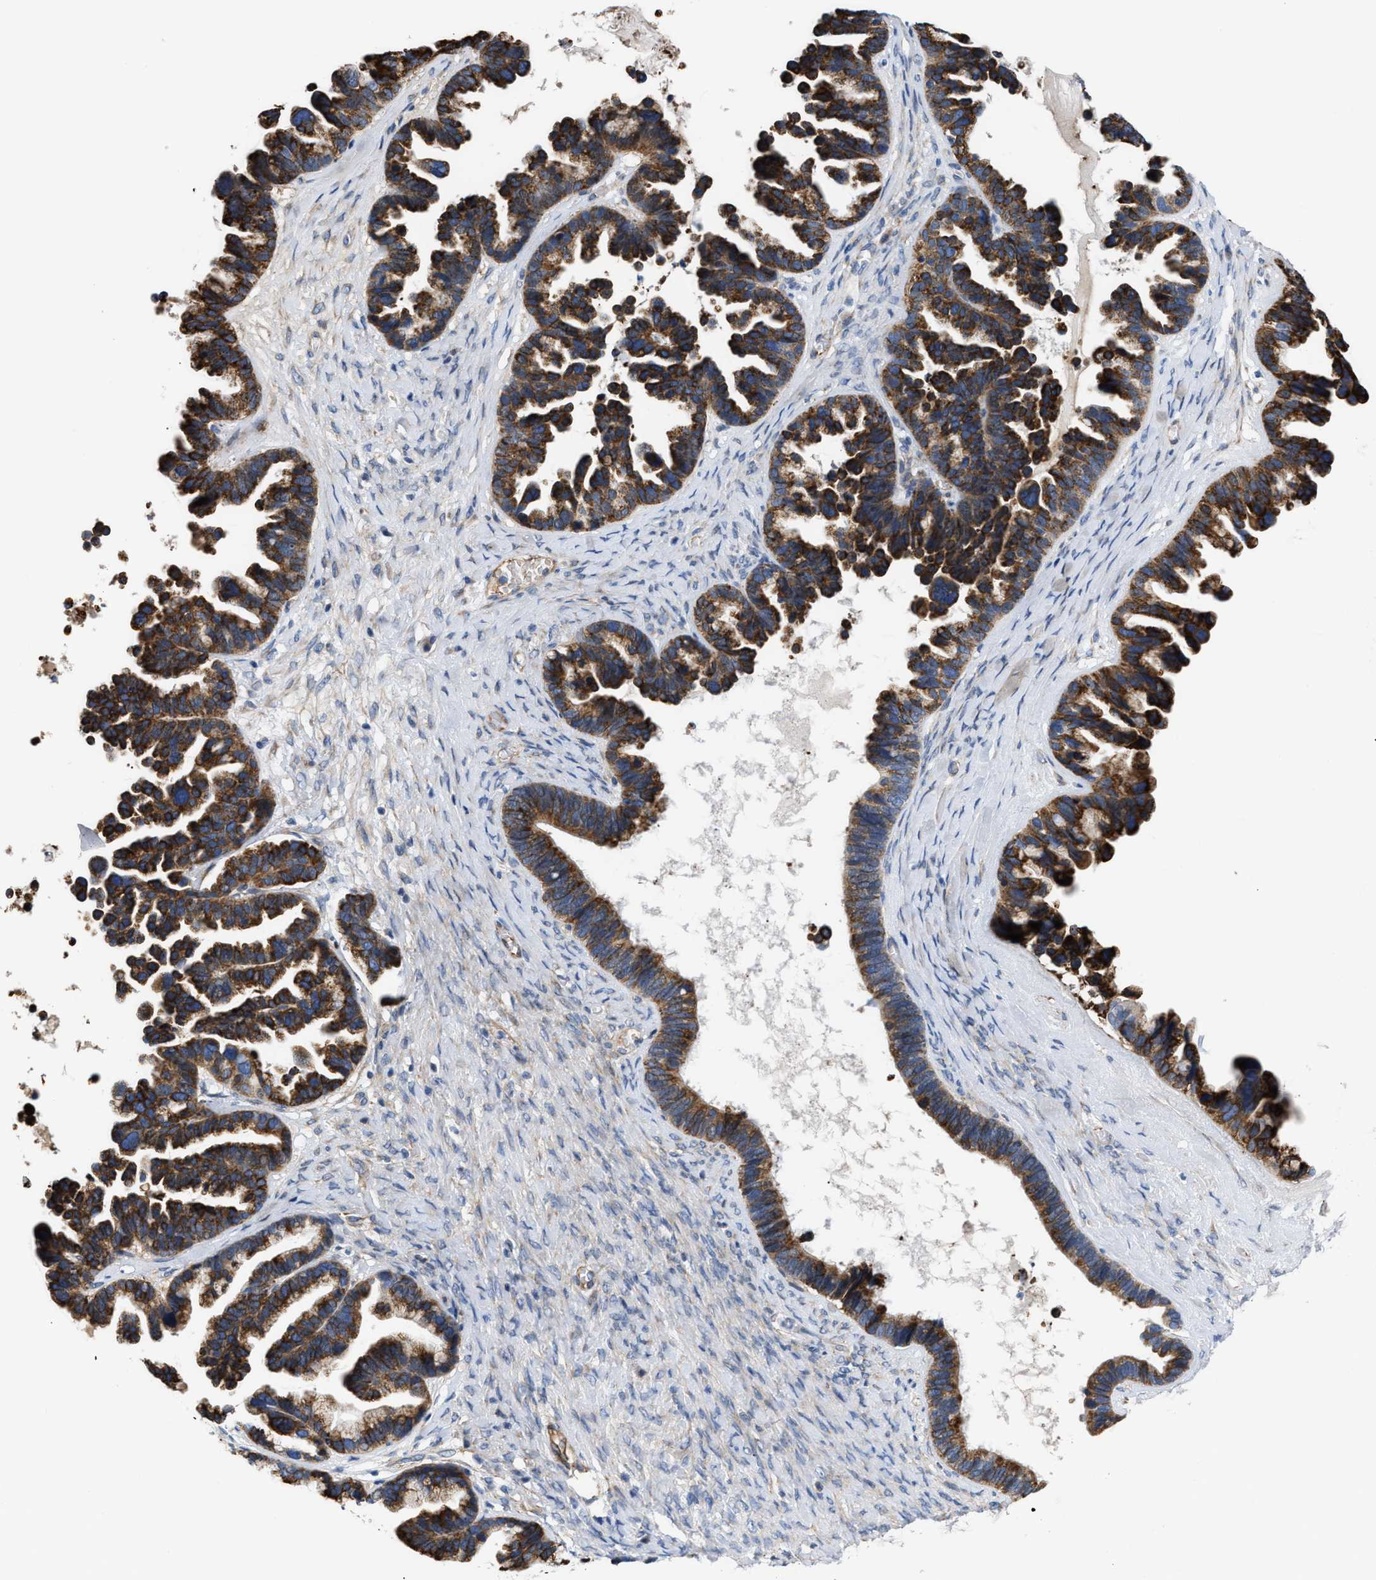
{"staining": {"intensity": "strong", "quantity": ">75%", "location": "cytoplasmic/membranous"}, "tissue": "ovarian cancer", "cell_type": "Tumor cells", "image_type": "cancer", "snomed": [{"axis": "morphology", "description": "Cystadenocarcinoma, serous, NOS"}, {"axis": "topography", "description": "Ovary"}], "caption": "This is an image of immunohistochemistry staining of ovarian serous cystadenocarcinoma, which shows strong positivity in the cytoplasmic/membranous of tumor cells.", "gene": "TFPI", "patient": {"sex": "female", "age": 56}}